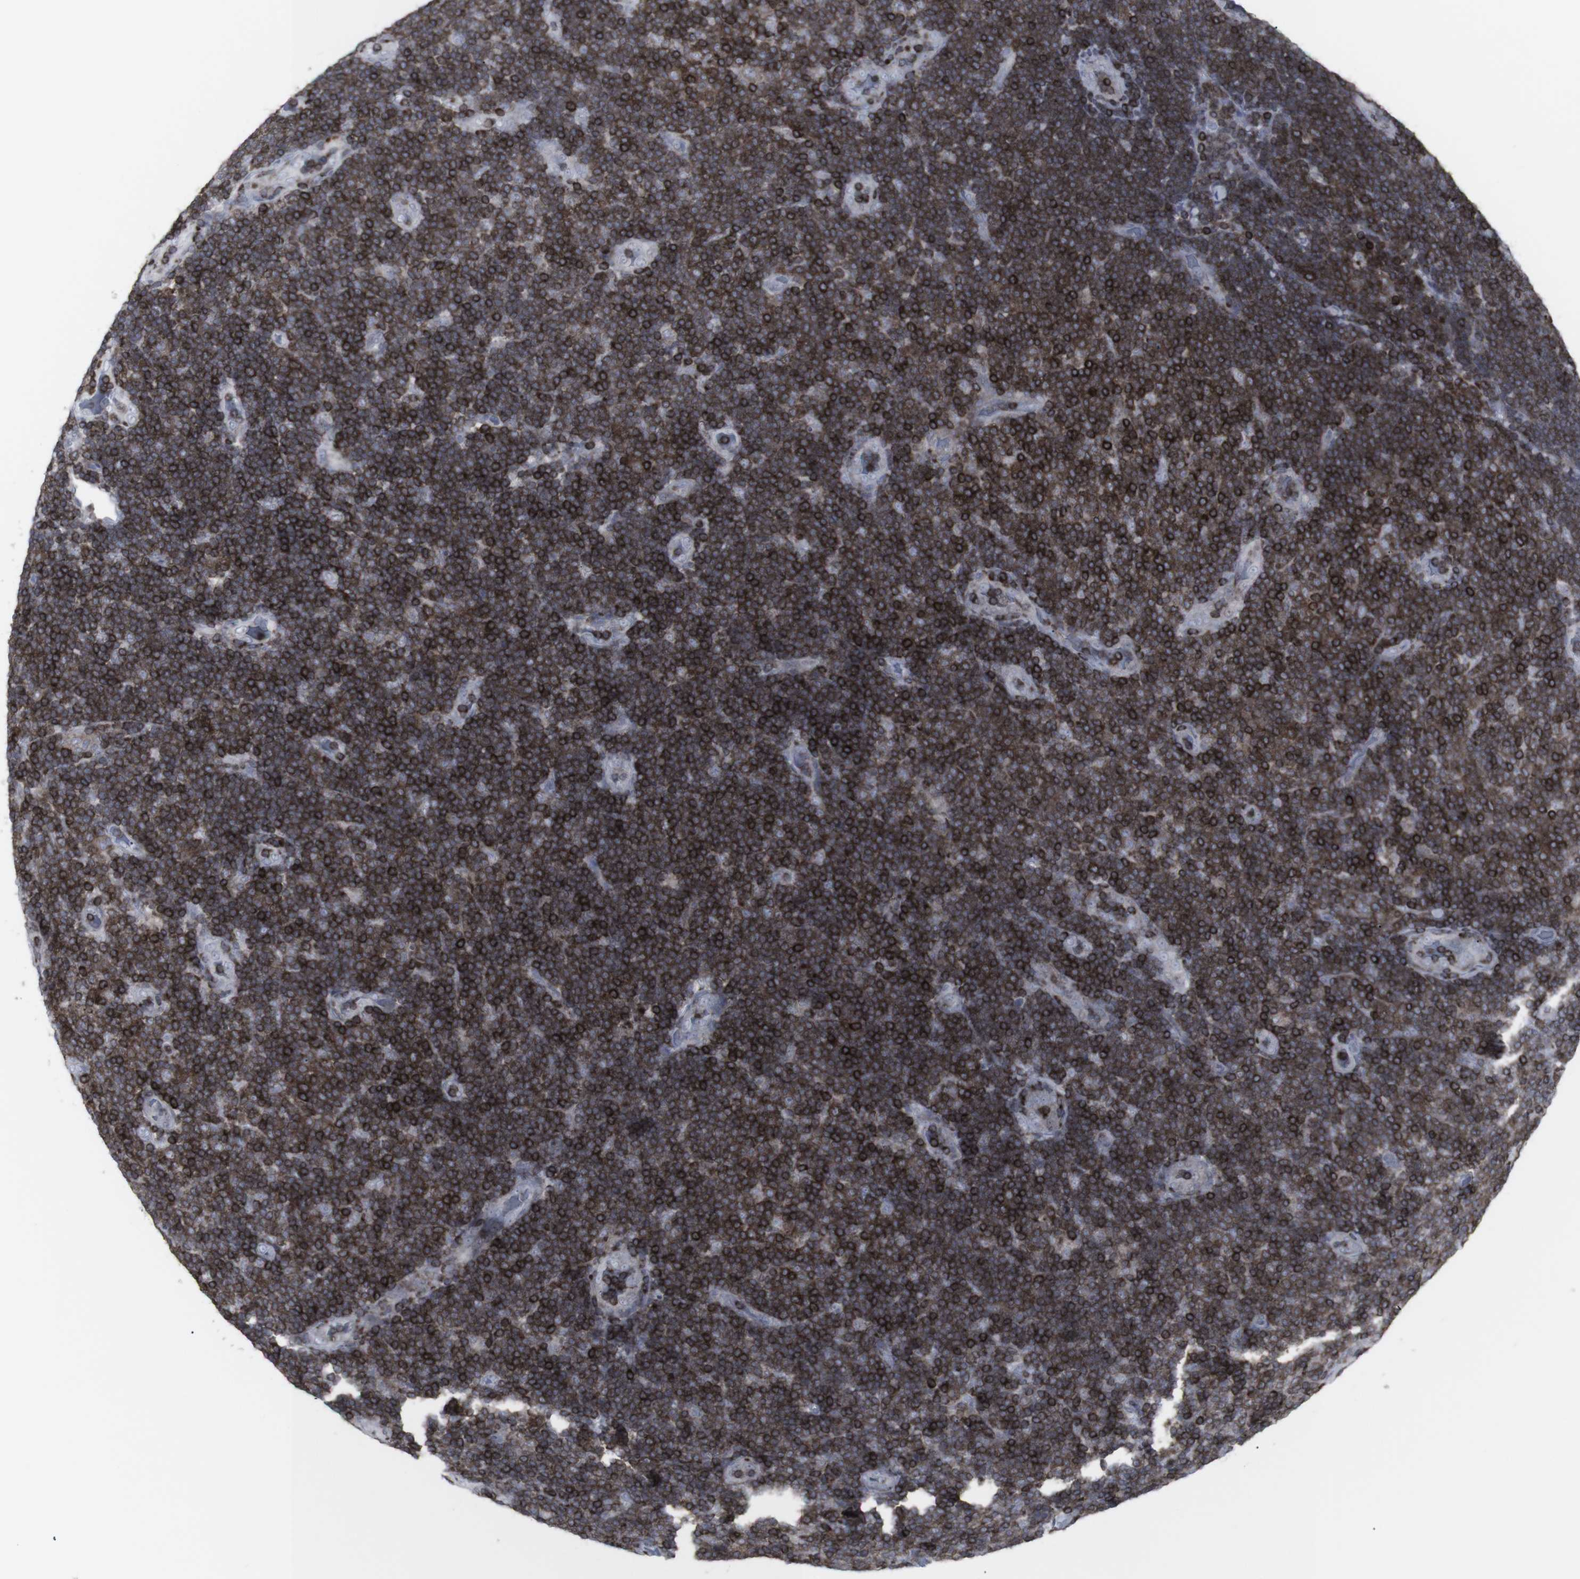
{"staining": {"intensity": "strong", "quantity": ">75%", "location": "cytoplasmic/membranous"}, "tissue": "lymphoma", "cell_type": "Tumor cells", "image_type": "cancer", "snomed": [{"axis": "morphology", "description": "Malignant lymphoma, non-Hodgkin's type, Low grade"}, {"axis": "topography", "description": "Lymph node"}], "caption": "Immunohistochemical staining of lymphoma shows high levels of strong cytoplasmic/membranous expression in about >75% of tumor cells.", "gene": "APOBEC2", "patient": {"sex": "male", "age": 83}}